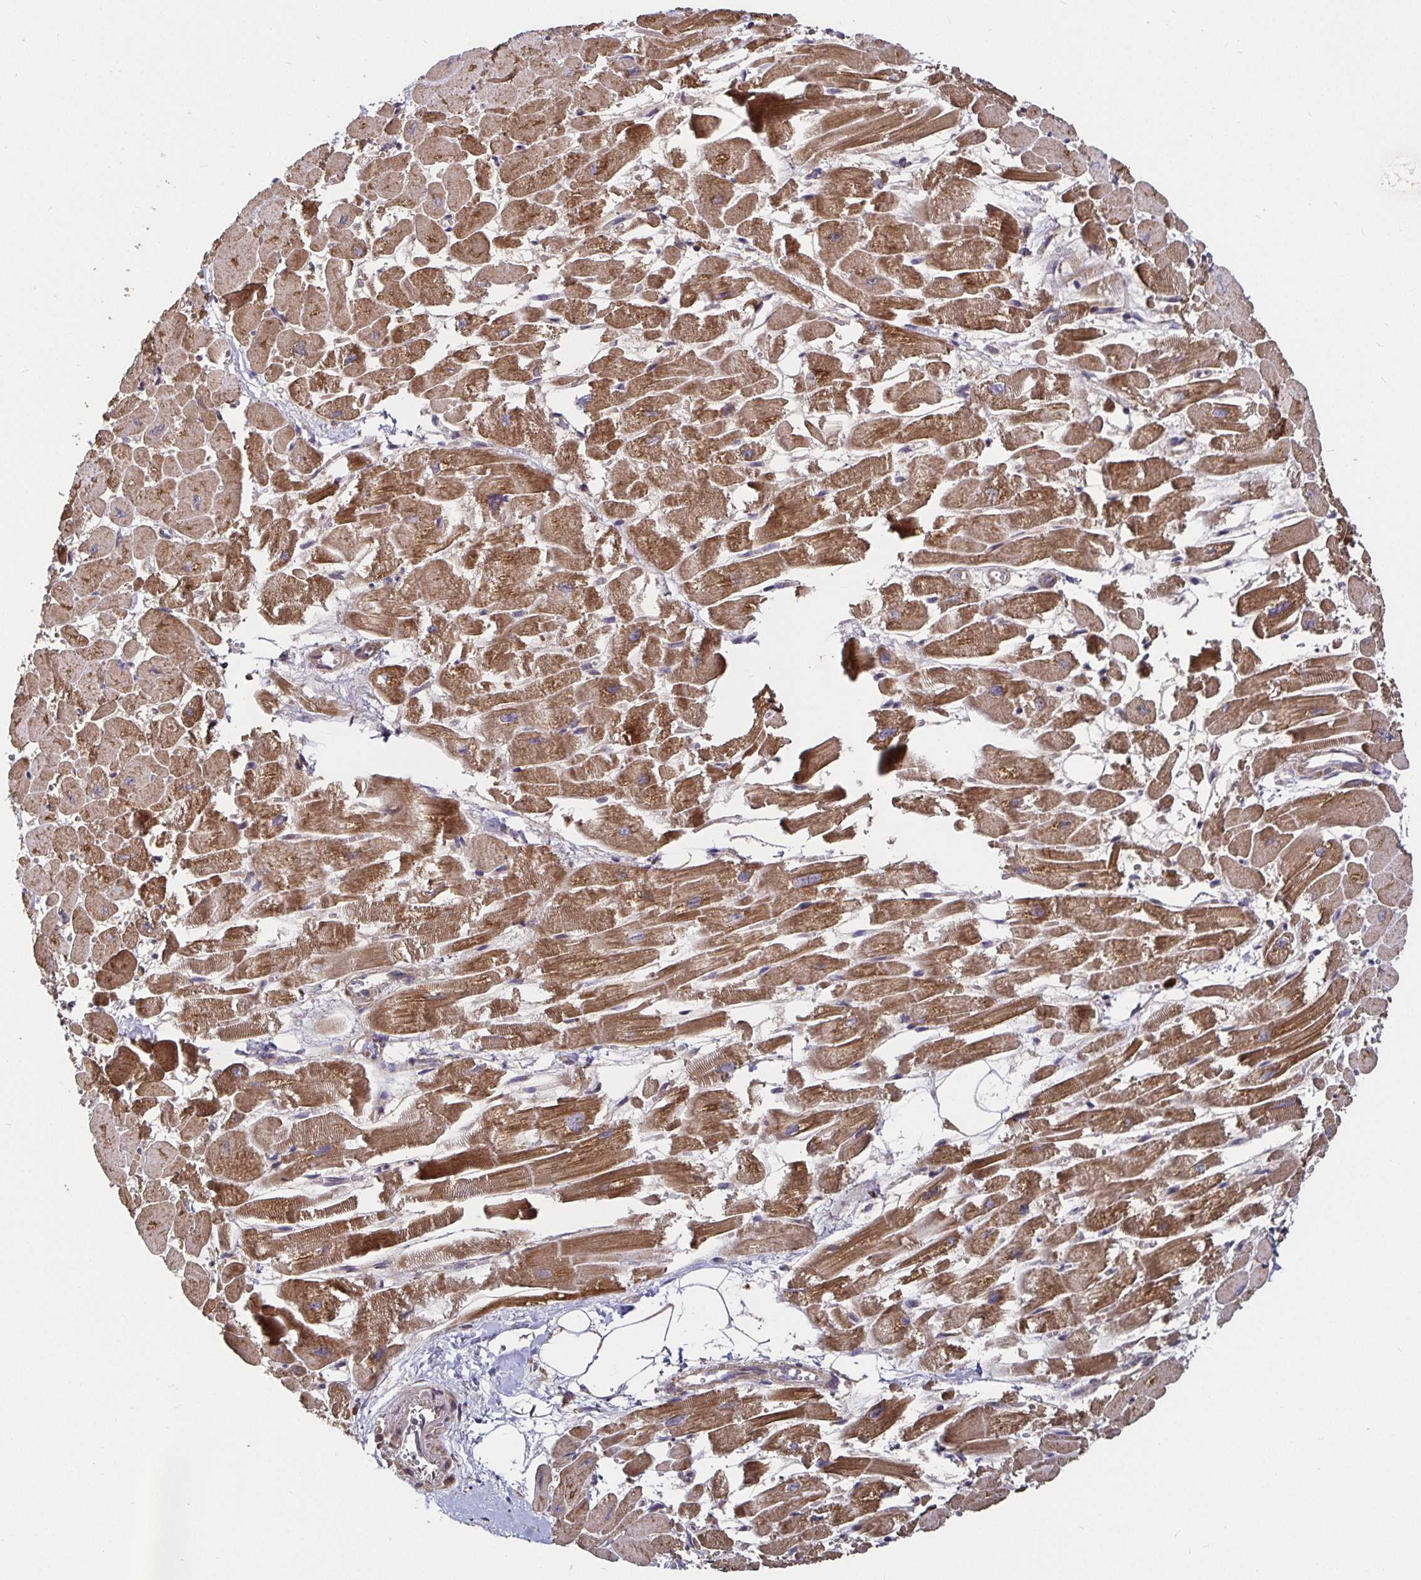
{"staining": {"intensity": "moderate", "quantity": ">75%", "location": "cytoplasmic/membranous"}, "tissue": "heart muscle", "cell_type": "Cardiomyocytes", "image_type": "normal", "snomed": [{"axis": "morphology", "description": "Normal tissue, NOS"}, {"axis": "topography", "description": "Heart"}], "caption": "Immunohistochemical staining of benign human heart muscle shows >75% levels of moderate cytoplasmic/membranous protein expression in about >75% of cardiomyocytes. The staining is performed using DAB brown chromogen to label protein expression. The nuclei are counter-stained blue using hematoxylin.", "gene": "MLST8", "patient": {"sex": "female", "age": 52}}